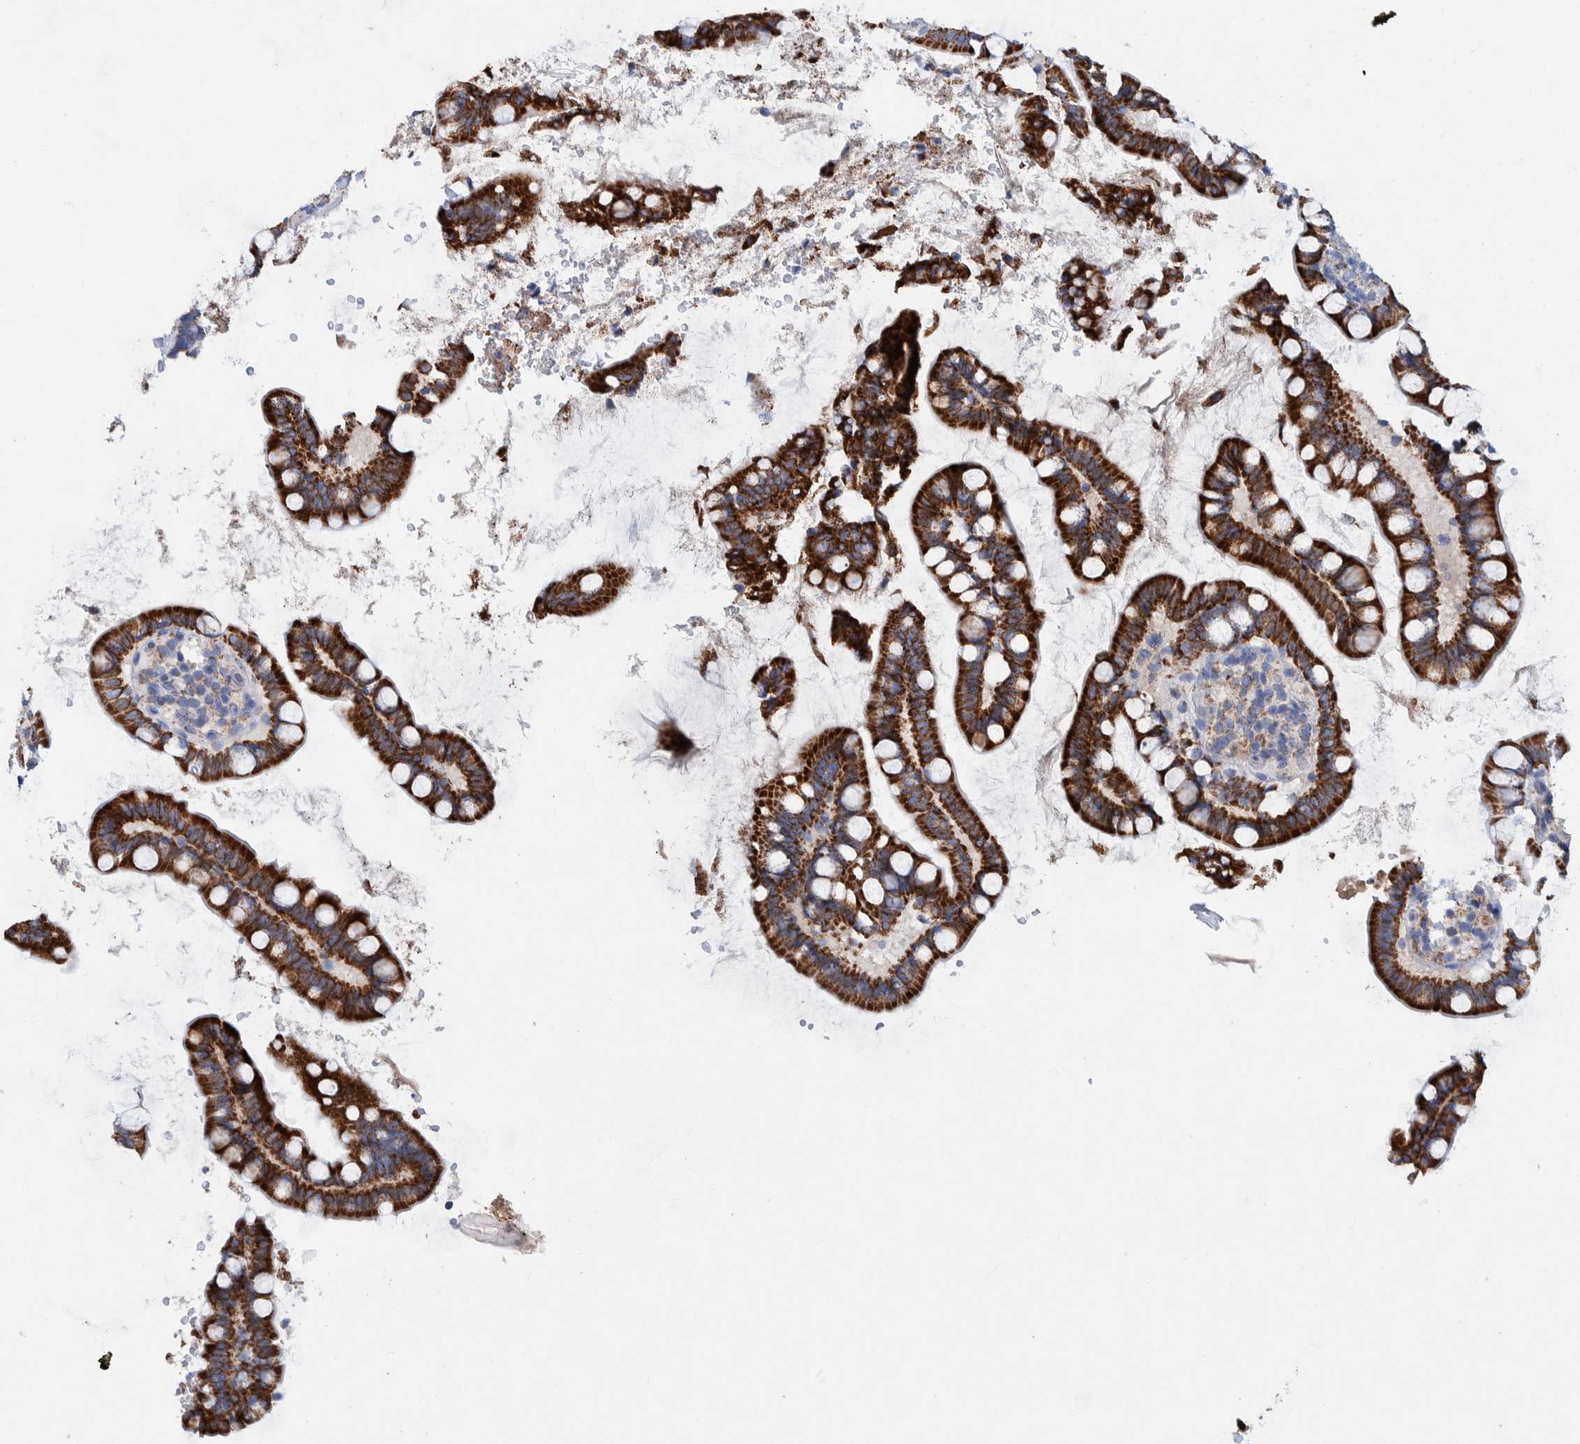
{"staining": {"intensity": "strong", "quantity": ">75%", "location": "cytoplasmic/membranous"}, "tissue": "small intestine", "cell_type": "Glandular cells", "image_type": "normal", "snomed": [{"axis": "morphology", "description": "Normal tissue, NOS"}, {"axis": "topography", "description": "Smooth muscle"}, {"axis": "topography", "description": "Small intestine"}], "caption": "The micrograph displays a brown stain indicating the presence of a protein in the cytoplasmic/membranous of glandular cells in small intestine.", "gene": "DECR1", "patient": {"sex": "female", "age": 84}}